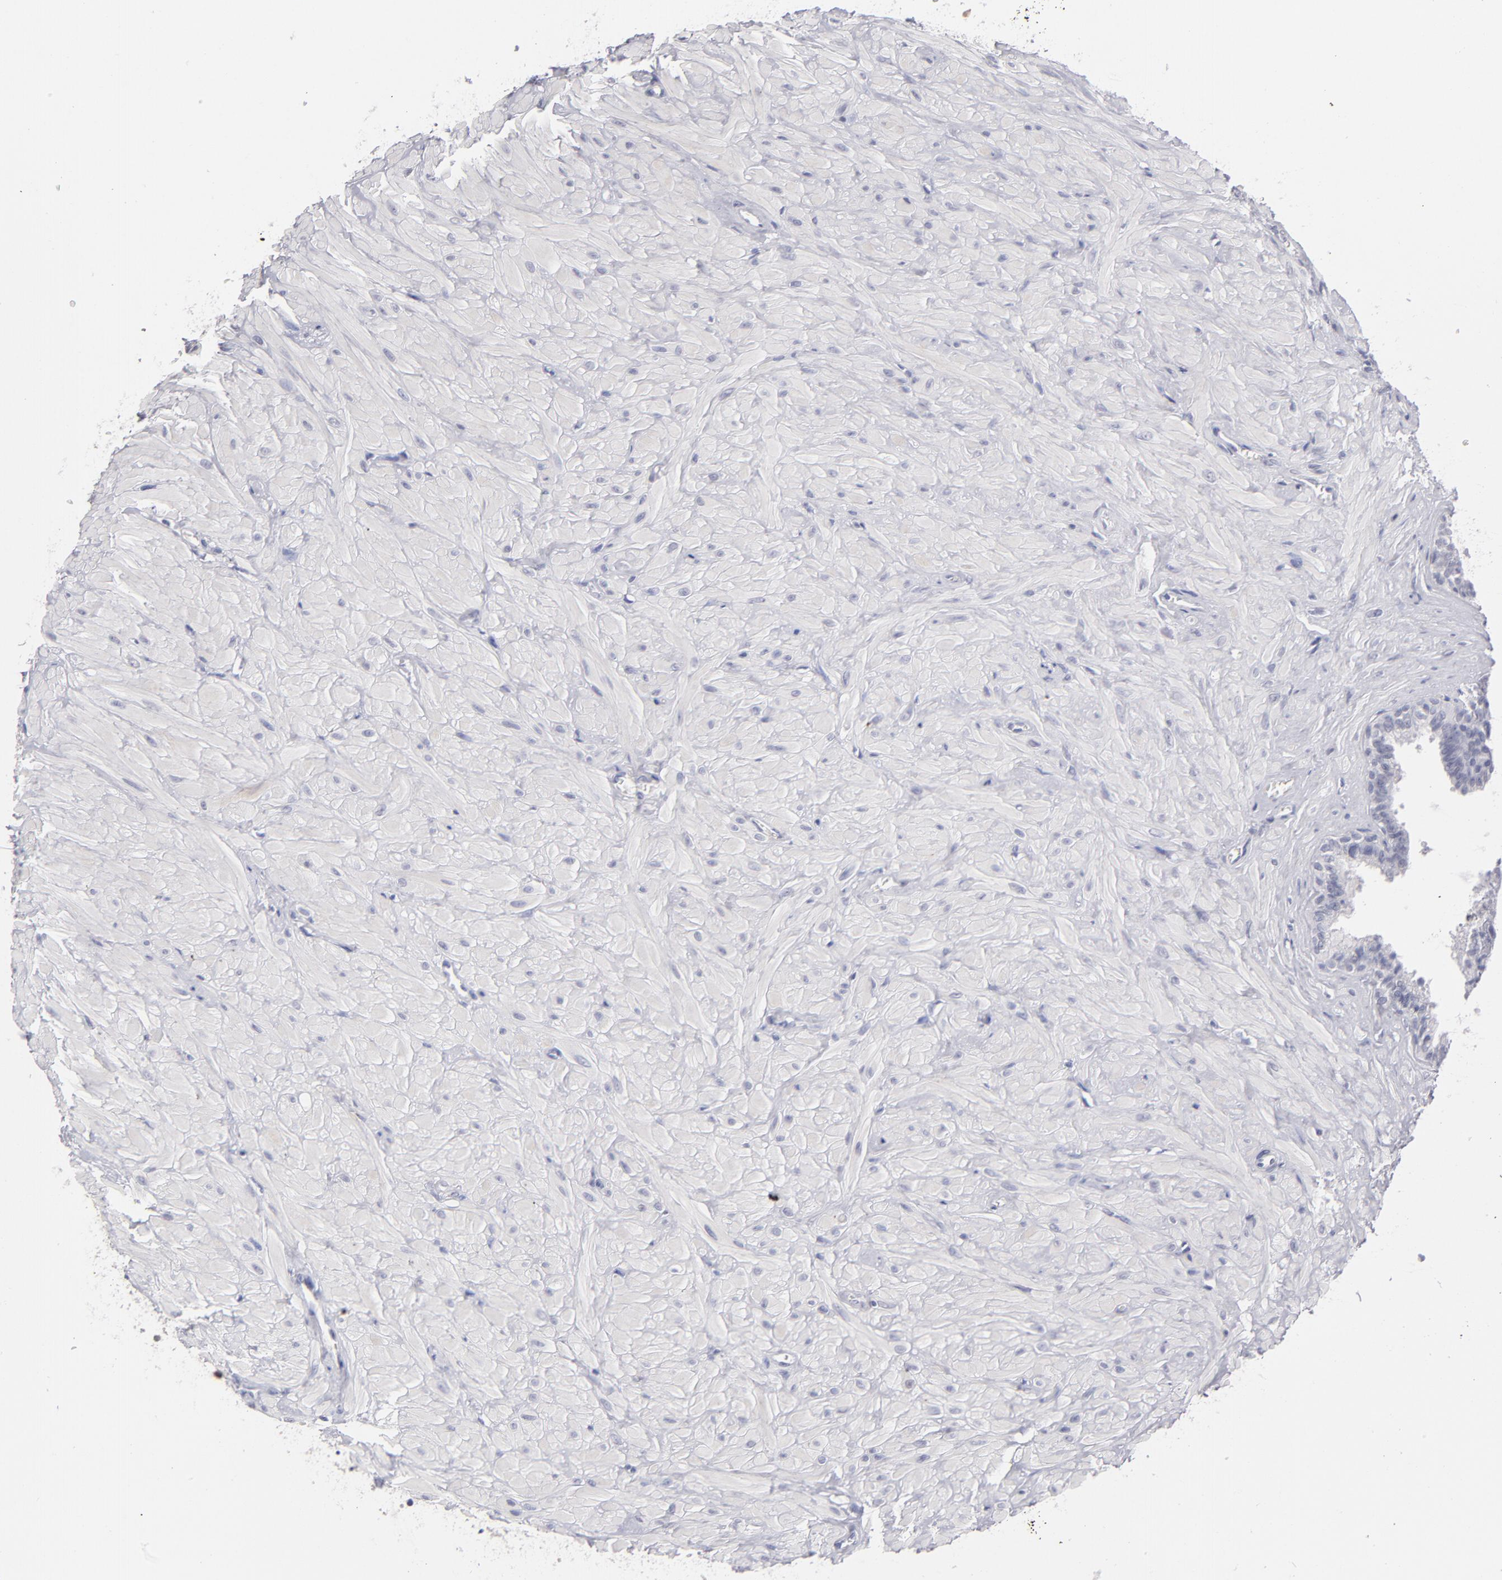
{"staining": {"intensity": "negative", "quantity": "none", "location": "none"}, "tissue": "seminal vesicle", "cell_type": "Glandular cells", "image_type": "normal", "snomed": [{"axis": "morphology", "description": "Normal tissue, NOS"}, {"axis": "topography", "description": "Seminal veicle"}], "caption": "This is an IHC micrograph of unremarkable human seminal vesicle. There is no staining in glandular cells.", "gene": "TEX11", "patient": {"sex": "male", "age": 26}}